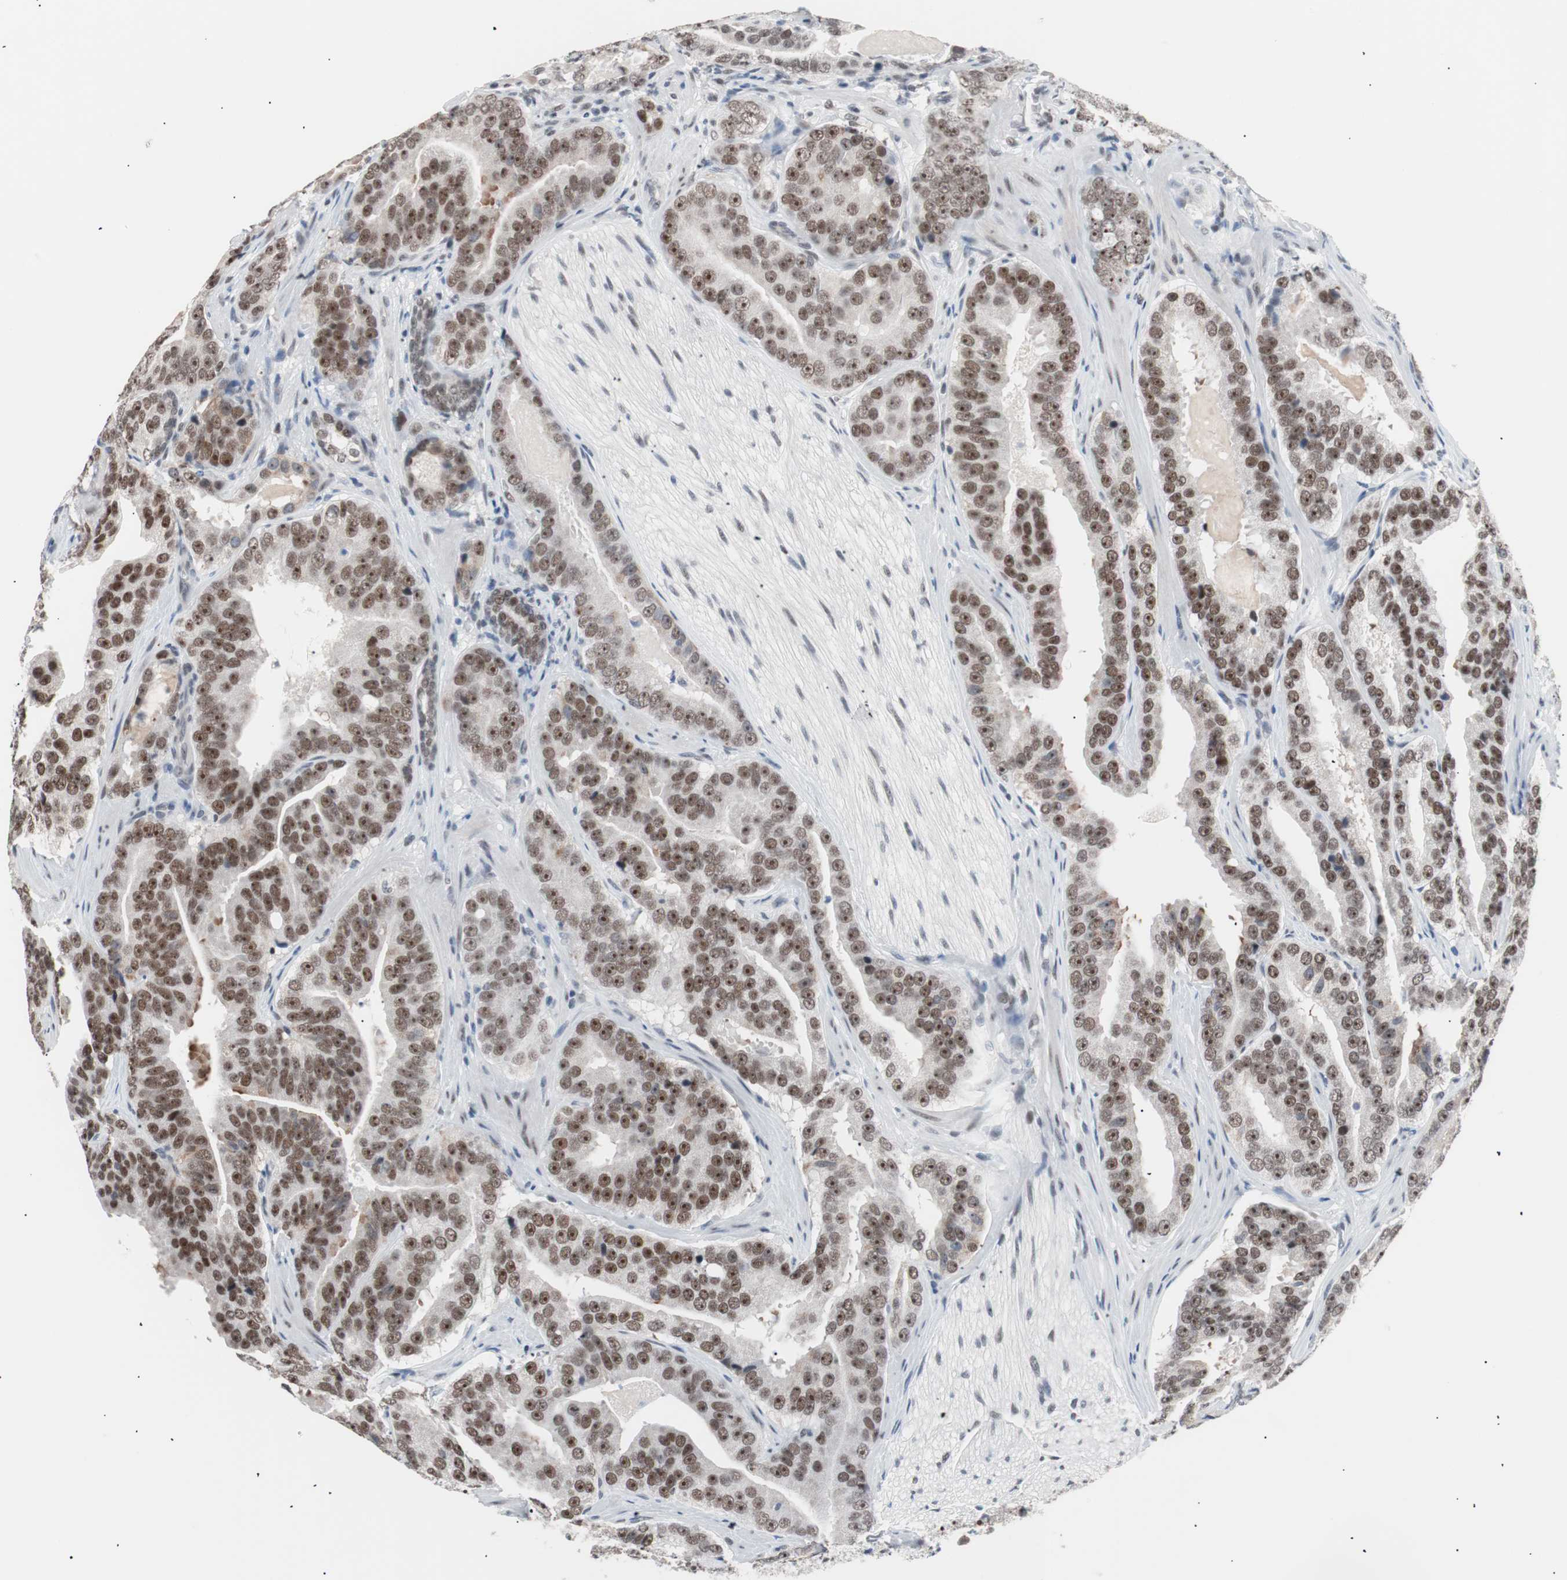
{"staining": {"intensity": "moderate", "quantity": ">75%", "location": "nuclear"}, "tissue": "prostate cancer", "cell_type": "Tumor cells", "image_type": "cancer", "snomed": [{"axis": "morphology", "description": "Adenocarcinoma, Low grade"}, {"axis": "topography", "description": "Prostate"}], "caption": "An image showing moderate nuclear expression in about >75% of tumor cells in prostate low-grade adenocarcinoma, as visualized by brown immunohistochemical staining.", "gene": "LIG3", "patient": {"sex": "male", "age": 59}}